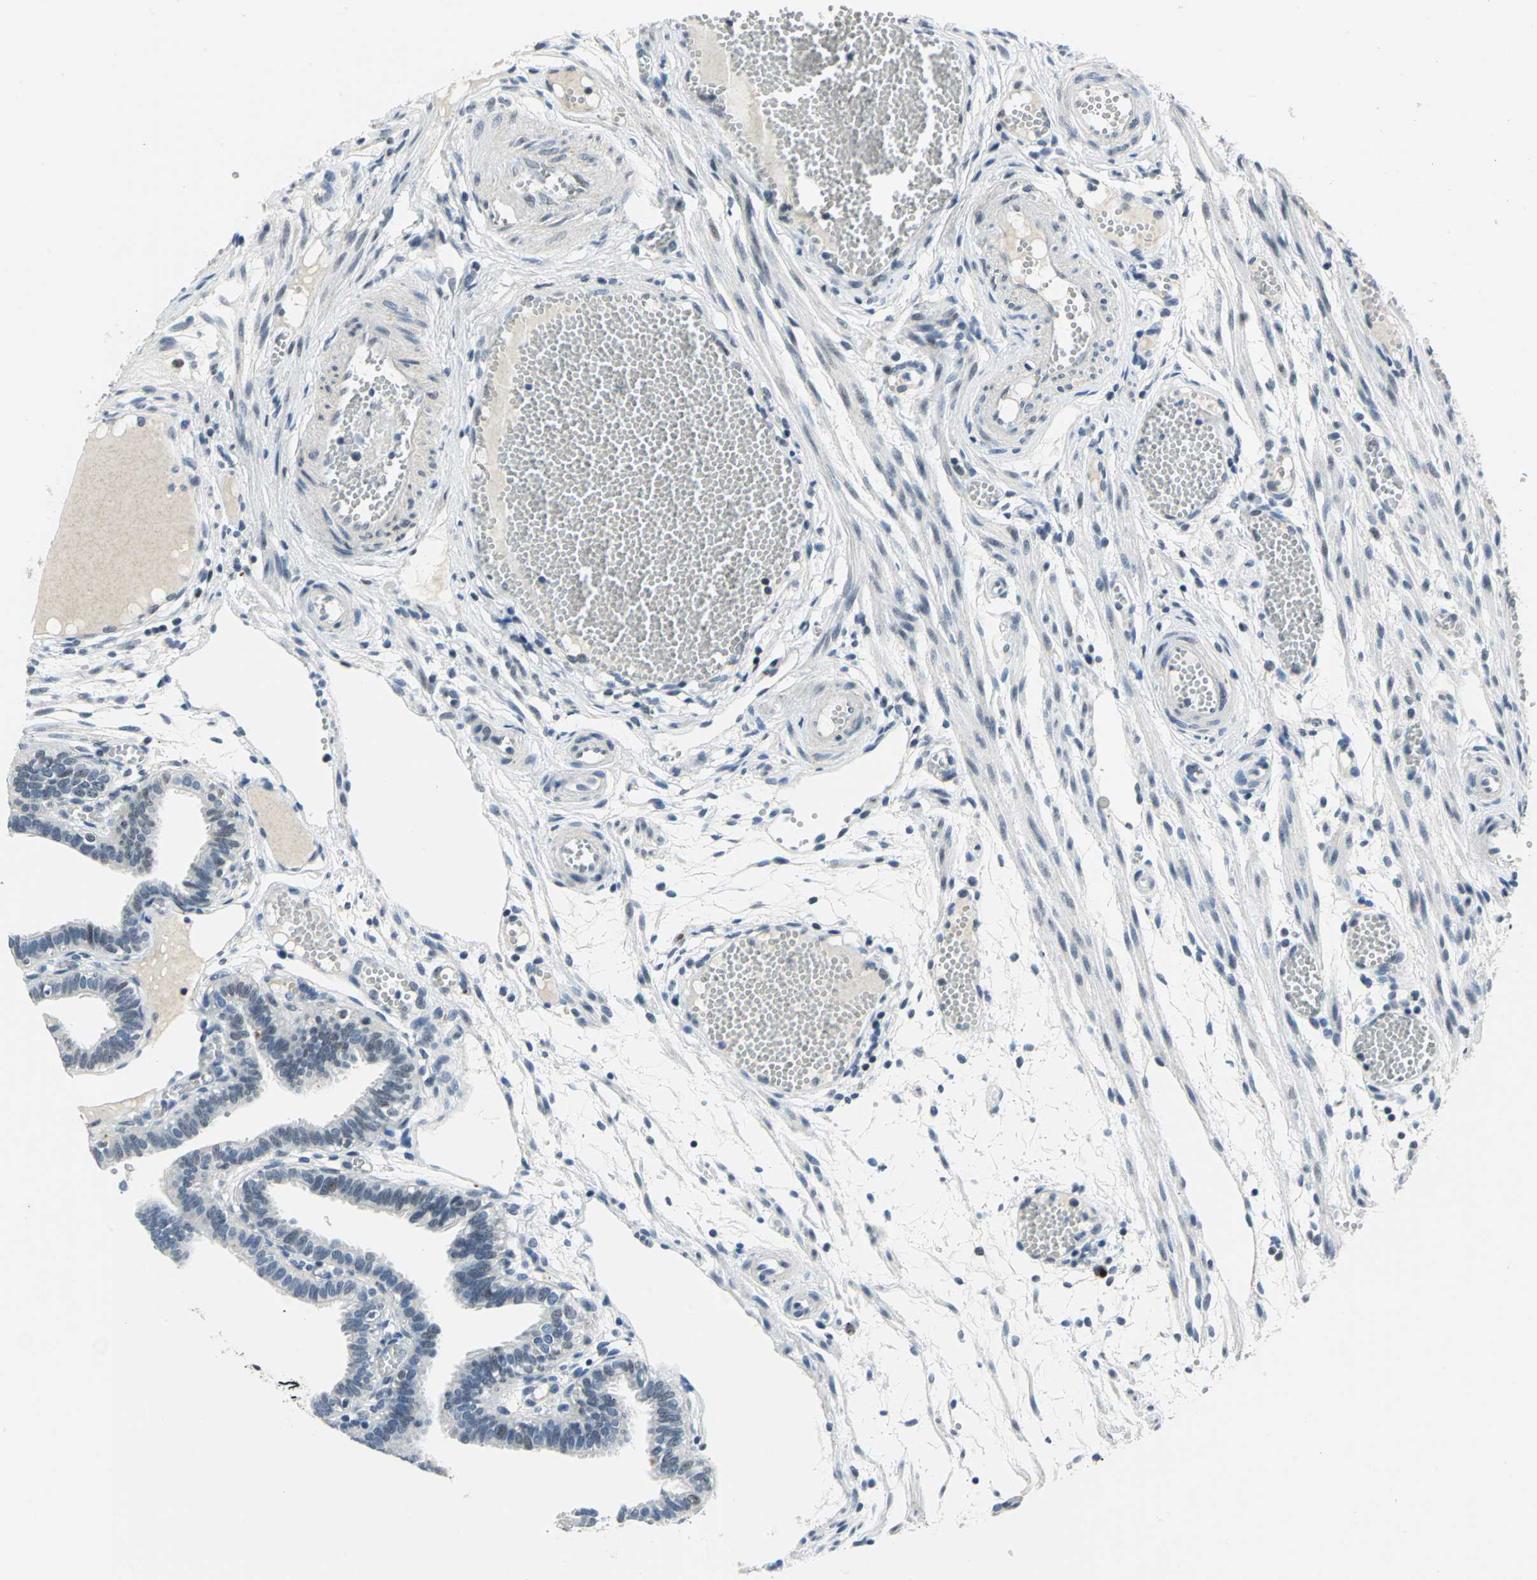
{"staining": {"intensity": "weak", "quantity": "25%-75%", "location": "nuclear"}, "tissue": "fallopian tube", "cell_type": "Glandular cells", "image_type": "normal", "snomed": [{"axis": "morphology", "description": "Normal tissue, NOS"}, {"axis": "topography", "description": "Fallopian tube"}], "caption": "Glandular cells demonstrate low levels of weak nuclear positivity in about 25%-75% of cells in normal fallopian tube. The staining was performed using DAB (3,3'-diaminobenzidine) to visualize the protein expression in brown, while the nuclei were stained in blue with hematoxylin (Magnification: 20x).", "gene": "RAD17", "patient": {"sex": "female", "age": 29}}